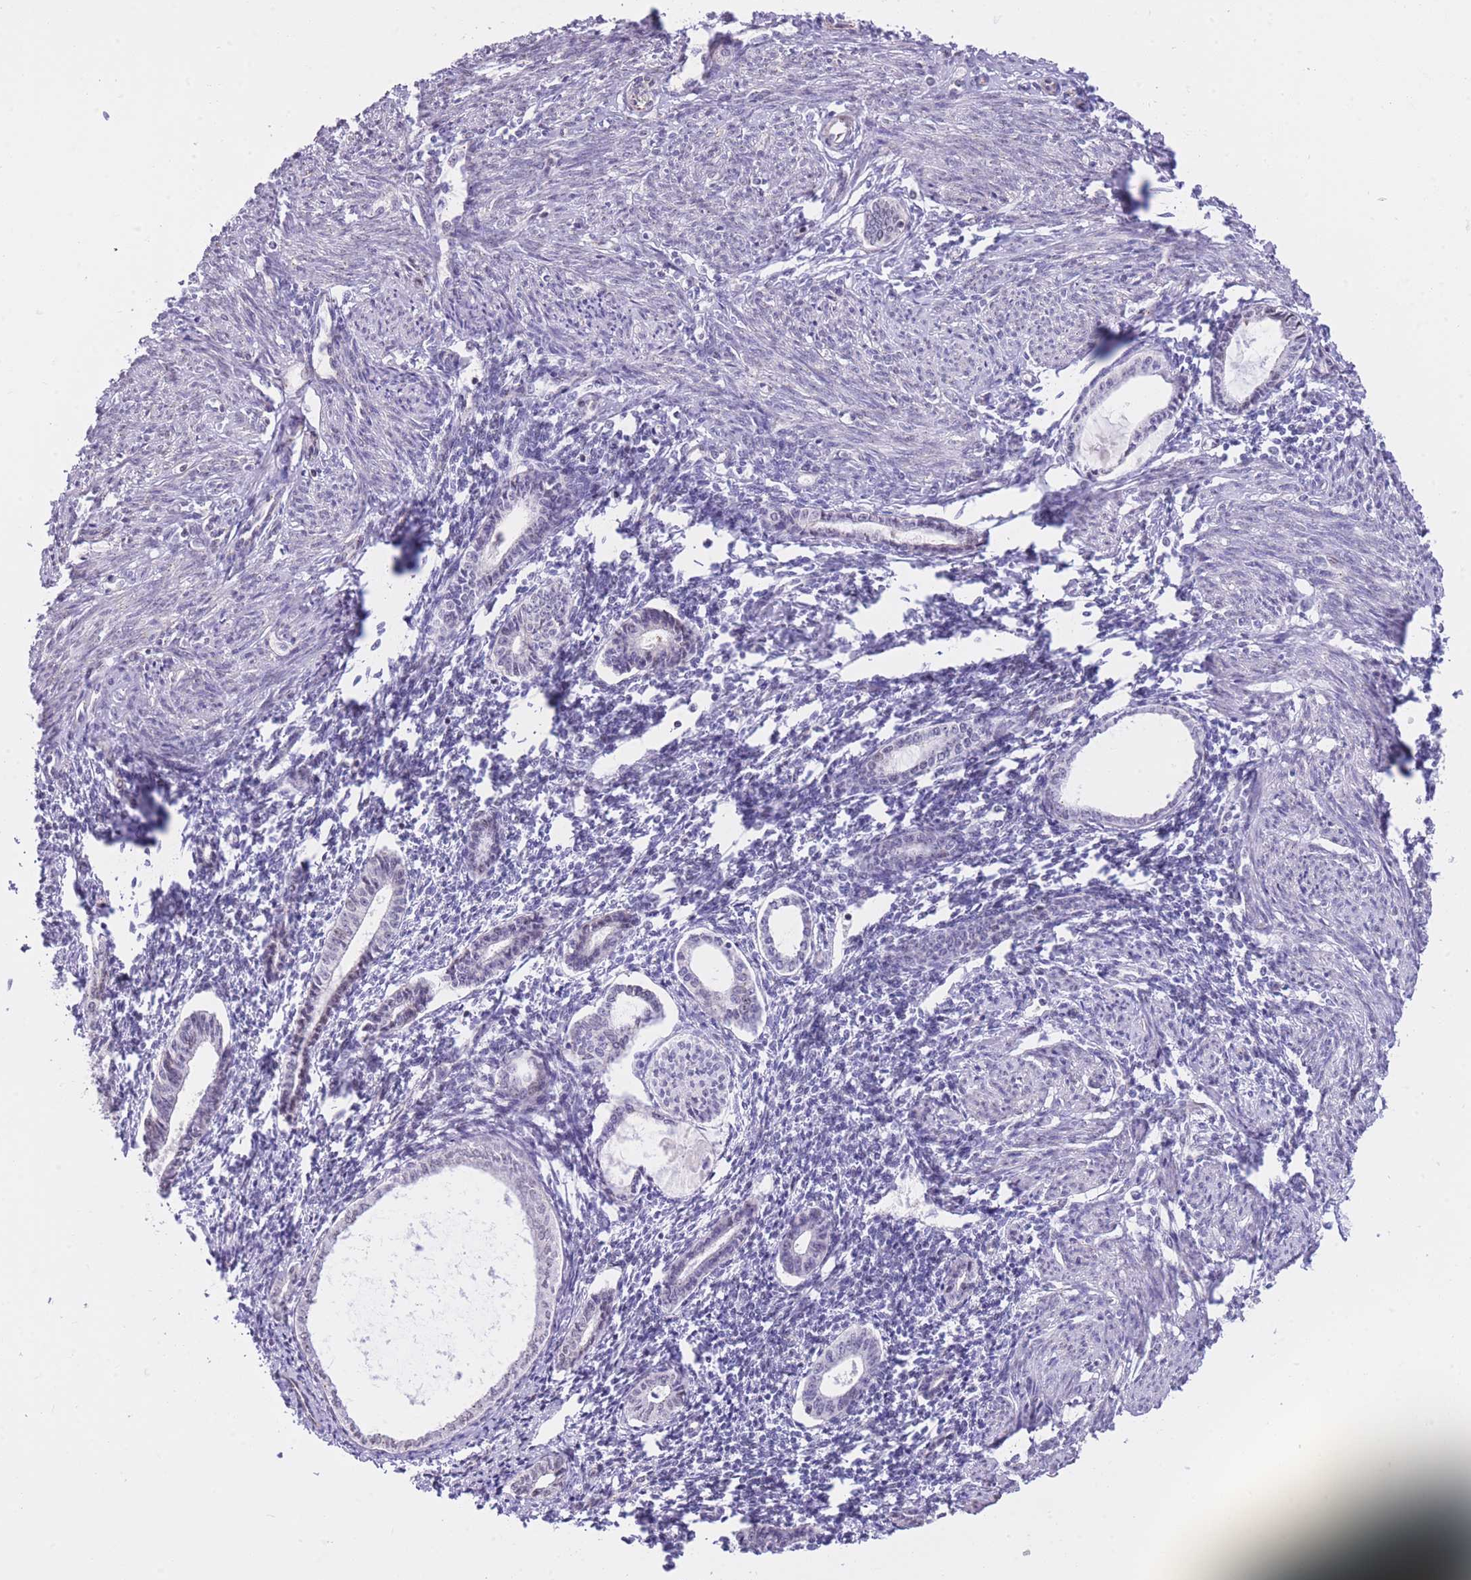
{"staining": {"intensity": "negative", "quantity": "none", "location": "none"}, "tissue": "endometrium", "cell_type": "Cells in endometrial stroma", "image_type": "normal", "snomed": [{"axis": "morphology", "description": "Normal tissue, NOS"}, {"axis": "topography", "description": "Endometrium"}], "caption": "Micrograph shows no significant protein staining in cells in endometrial stroma of benign endometrium.", "gene": "PSG11", "patient": {"sex": "female", "age": 63}}